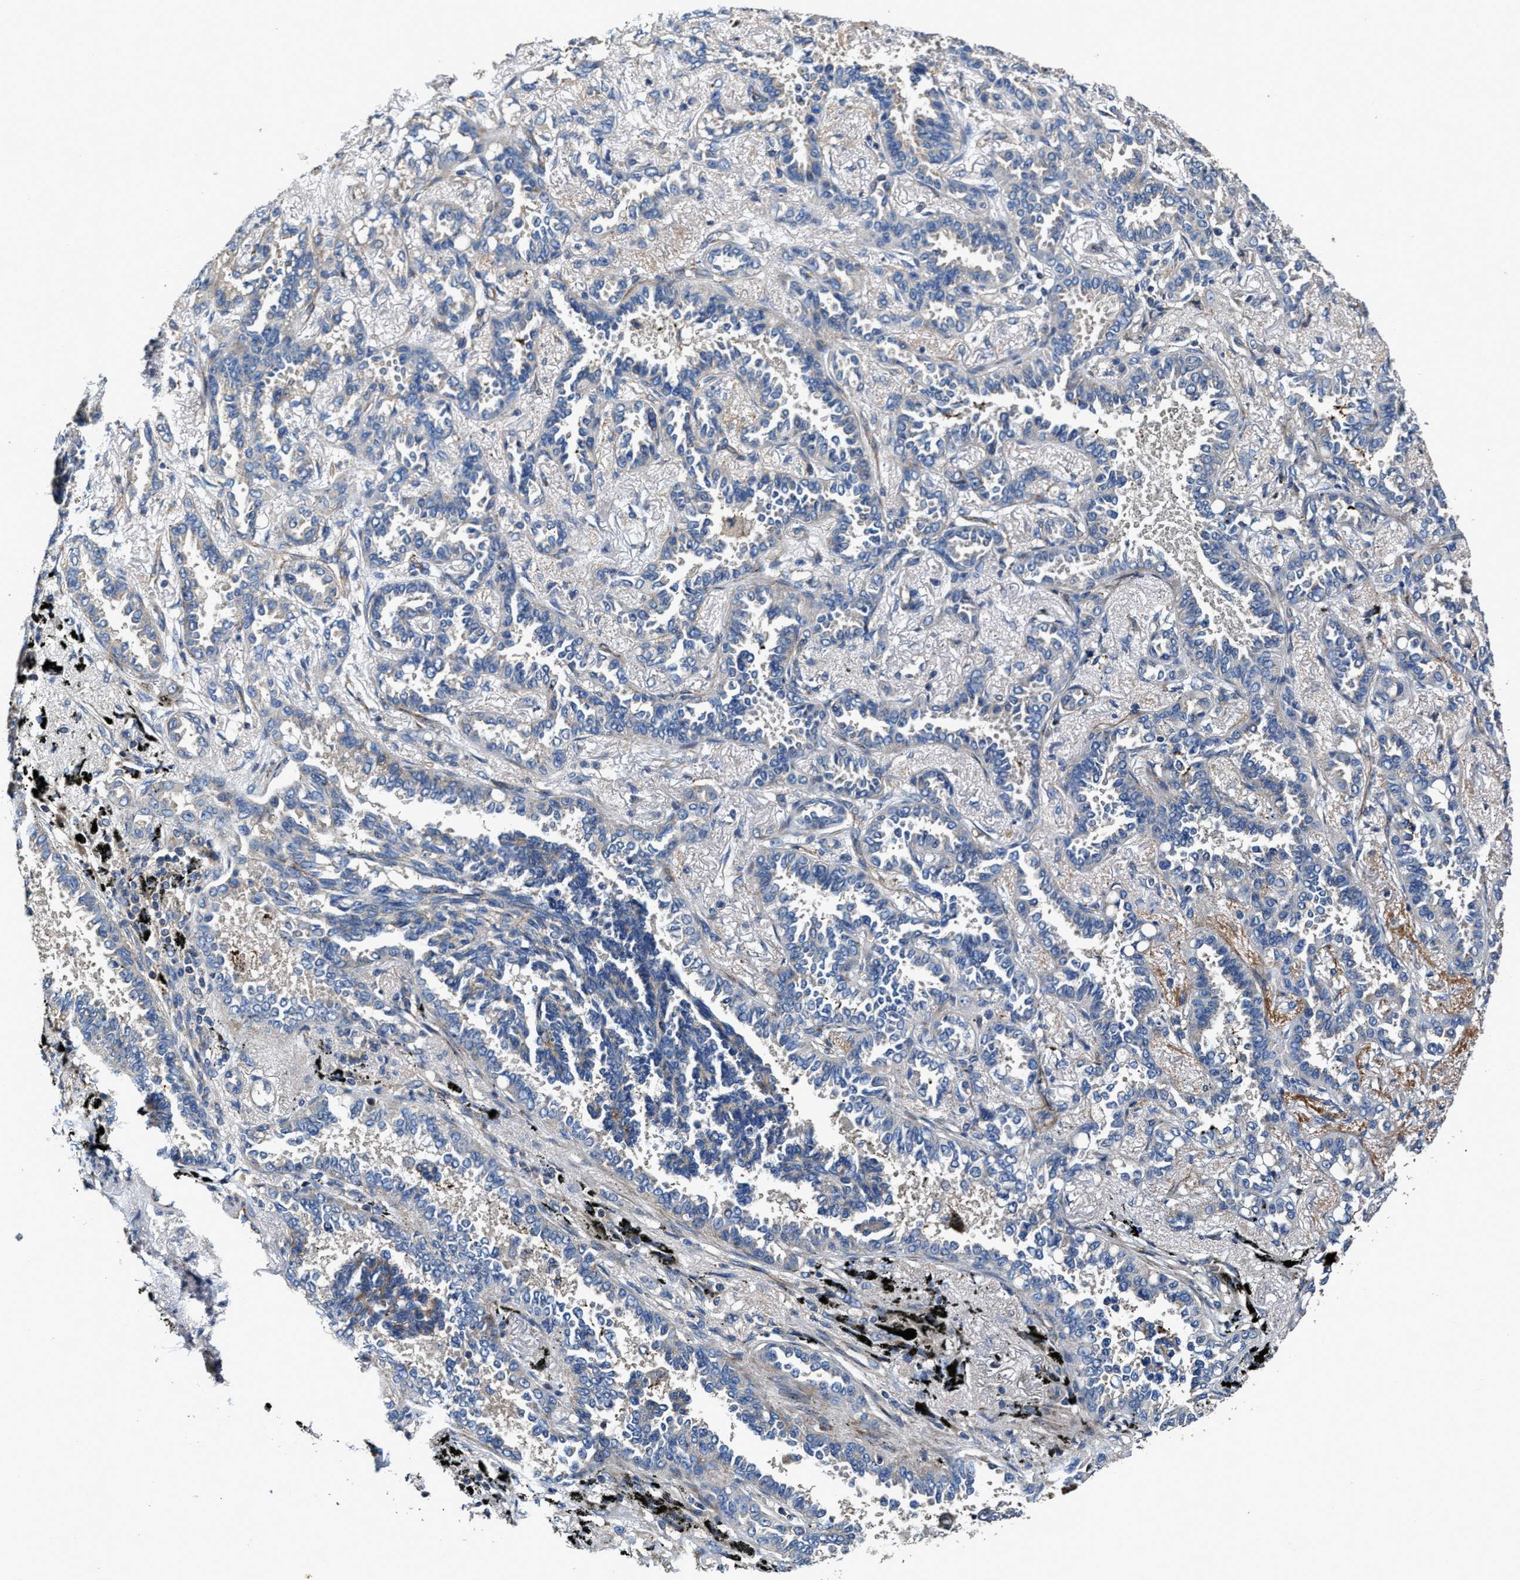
{"staining": {"intensity": "negative", "quantity": "none", "location": "none"}, "tissue": "lung cancer", "cell_type": "Tumor cells", "image_type": "cancer", "snomed": [{"axis": "morphology", "description": "Adenocarcinoma, NOS"}, {"axis": "topography", "description": "Lung"}], "caption": "Immunohistochemical staining of human lung adenocarcinoma demonstrates no significant positivity in tumor cells.", "gene": "PTAR1", "patient": {"sex": "male", "age": 59}}